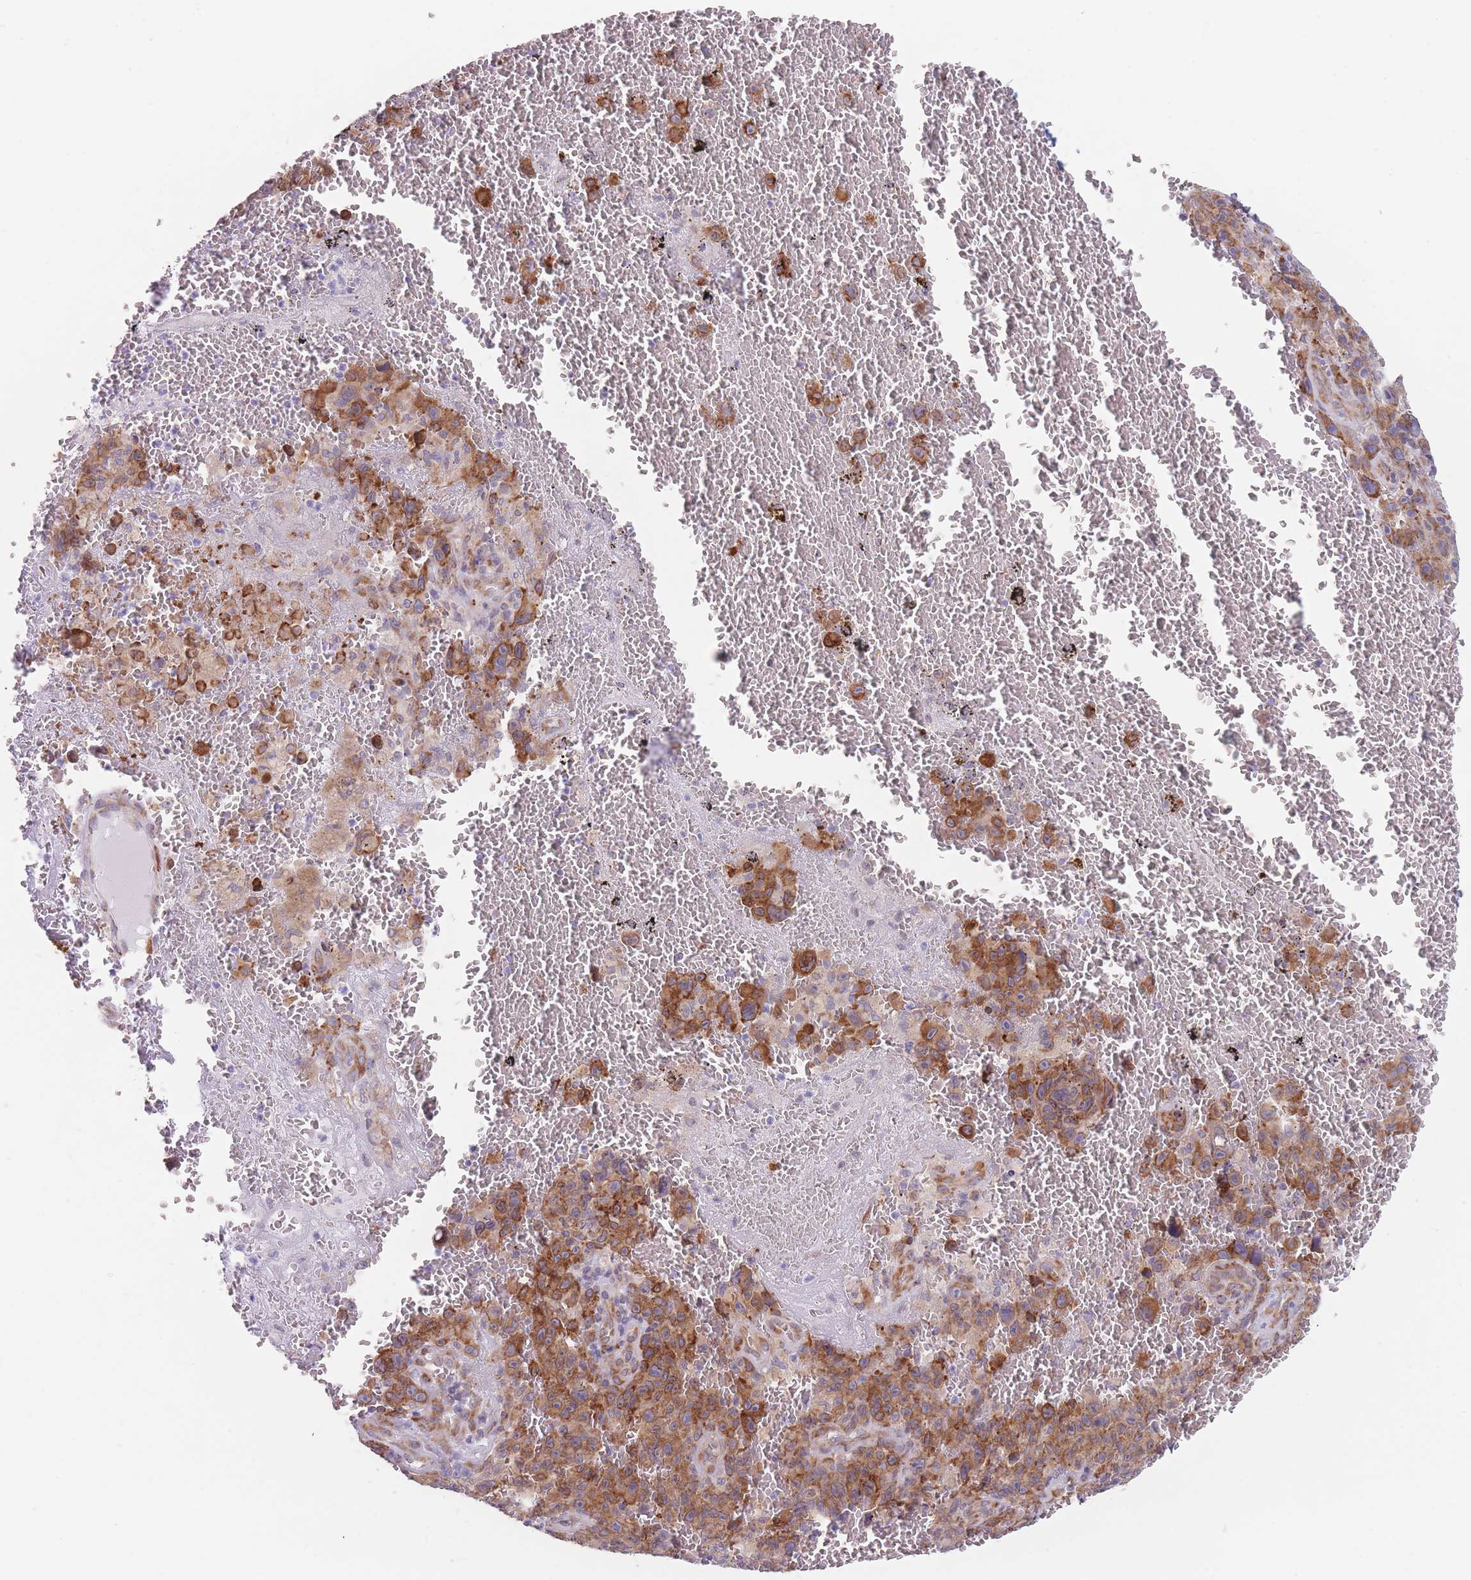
{"staining": {"intensity": "strong", "quantity": ">75%", "location": "cytoplasmic/membranous"}, "tissue": "melanoma", "cell_type": "Tumor cells", "image_type": "cancer", "snomed": [{"axis": "morphology", "description": "Malignant melanoma, NOS"}, {"axis": "topography", "description": "Skin"}], "caption": "Immunohistochemistry (IHC) of malignant melanoma displays high levels of strong cytoplasmic/membranous staining in about >75% of tumor cells.", "gene": "AK9", "patient": {"sex": "female", "age": 82}}